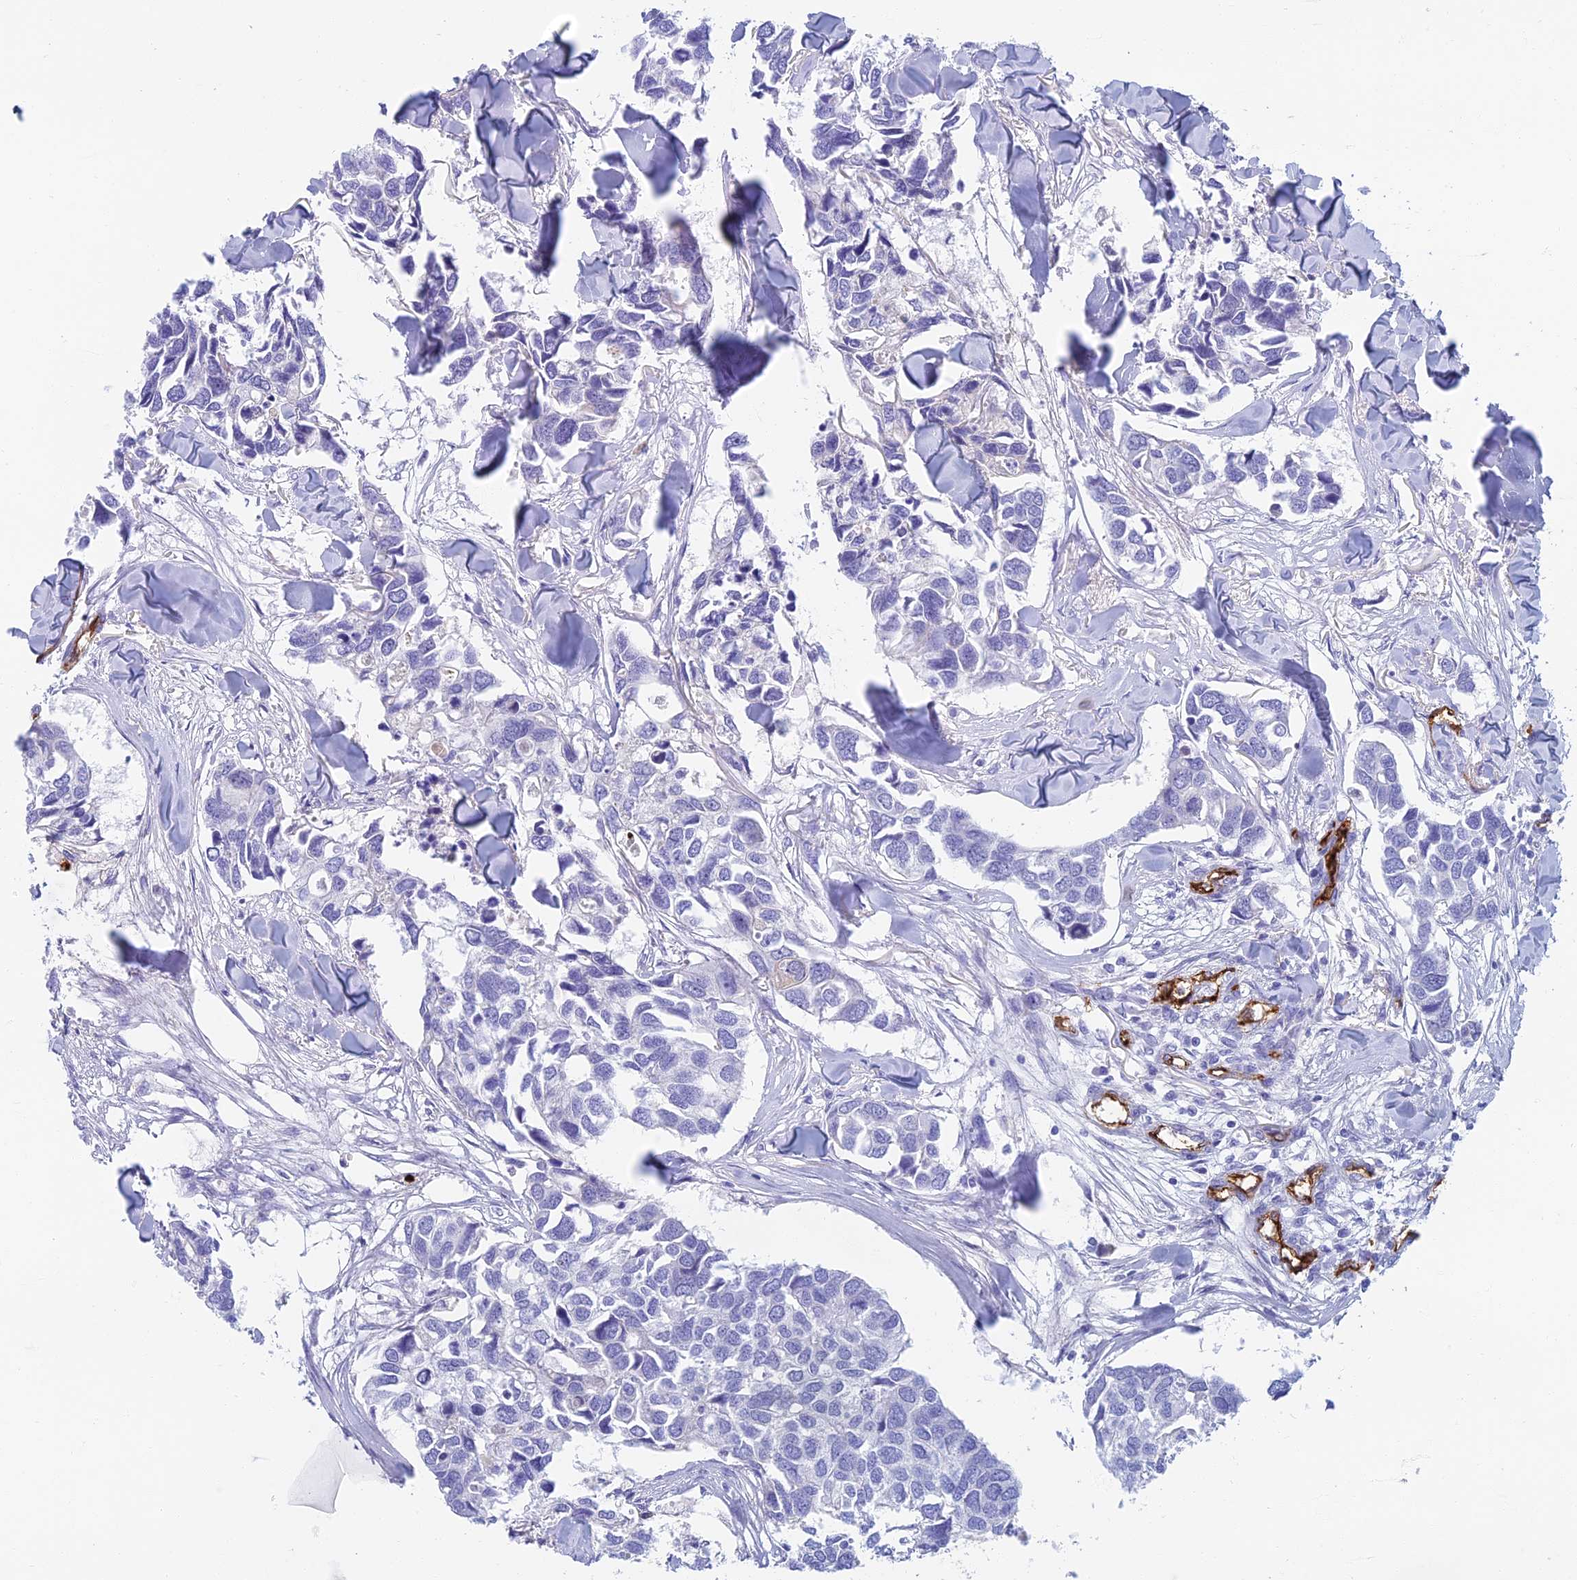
{"staining": {"intensity": "negative", "quantity": "none", "location": "none"}, "tissue": "breast cancer", "cell_type": "Tumor cells", "image_type": "cancer", "snomed": [{"axis": "morphology", "description": "Duct carcinoma"}, {"axis": "topography", "description": "Breast"}], "caption": "Immunohistochemical staining of human breast cancer demonstrates no significant staining in tumor cells. (IHC, brightfield microscopy, high magnification).", "gene": "ETFRF1", "patient": {"sex": "female", "age": 83}}